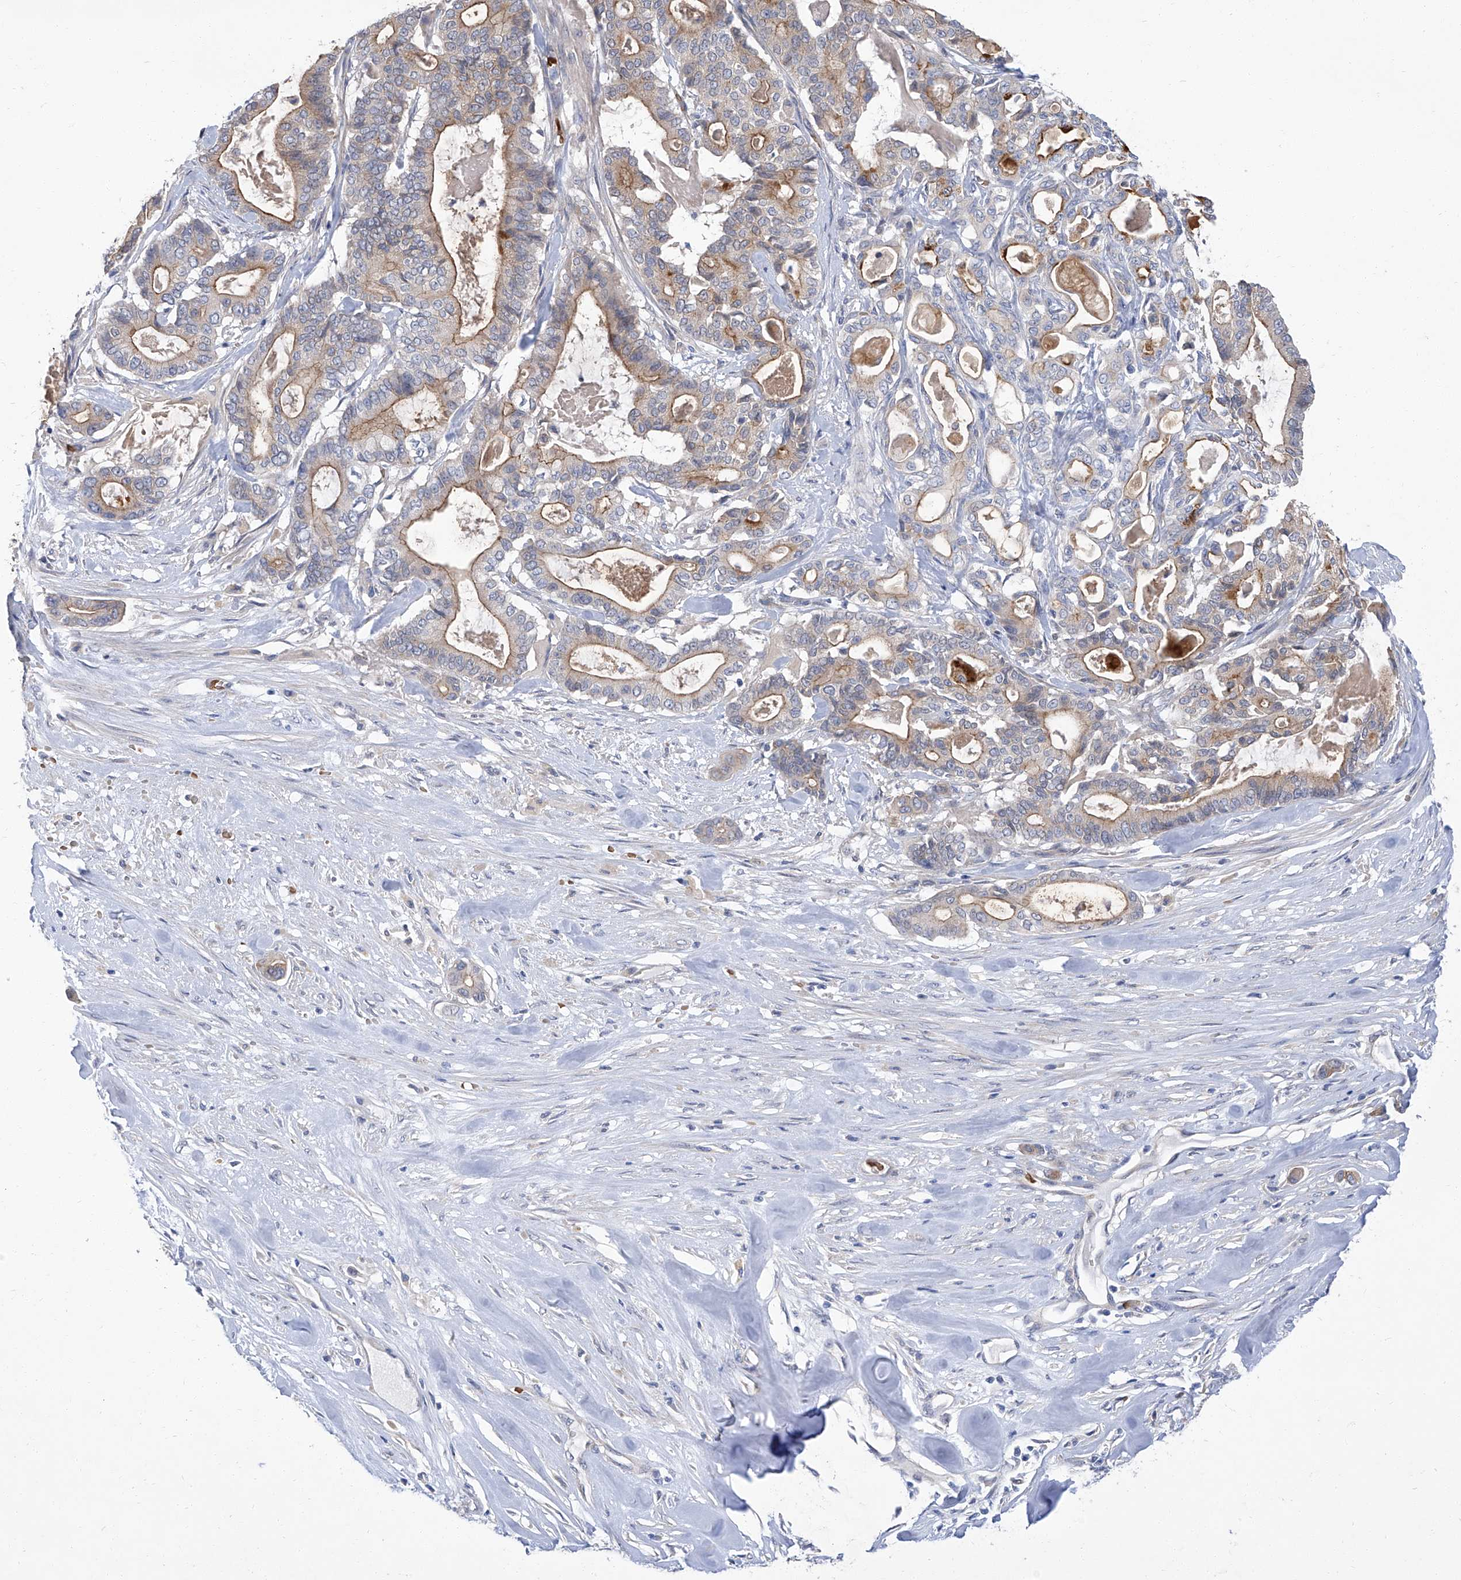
{"staining": {"intensity": "moderate", "quantity": "25%-75%", "location": "cytoplasmic/membranous"}, "tissue": "pancreatic cancer", "cell_type": "Tumor cells", "image_type": "cancer", "snomed": [{"axis": "morphology", "description": "Adenocarcinoma, NOS"}, {"axis": "topography", "description": "Pancreas"}], "caption": "Protein expression analysis of adenocarcinoma (pancreatic) exhibits moderate cytoplasmic/membranous staining in approximately 25%-75% of tumor cells.", "gene": "PARD3", "patient": {"sex": "male", "age": 63}}